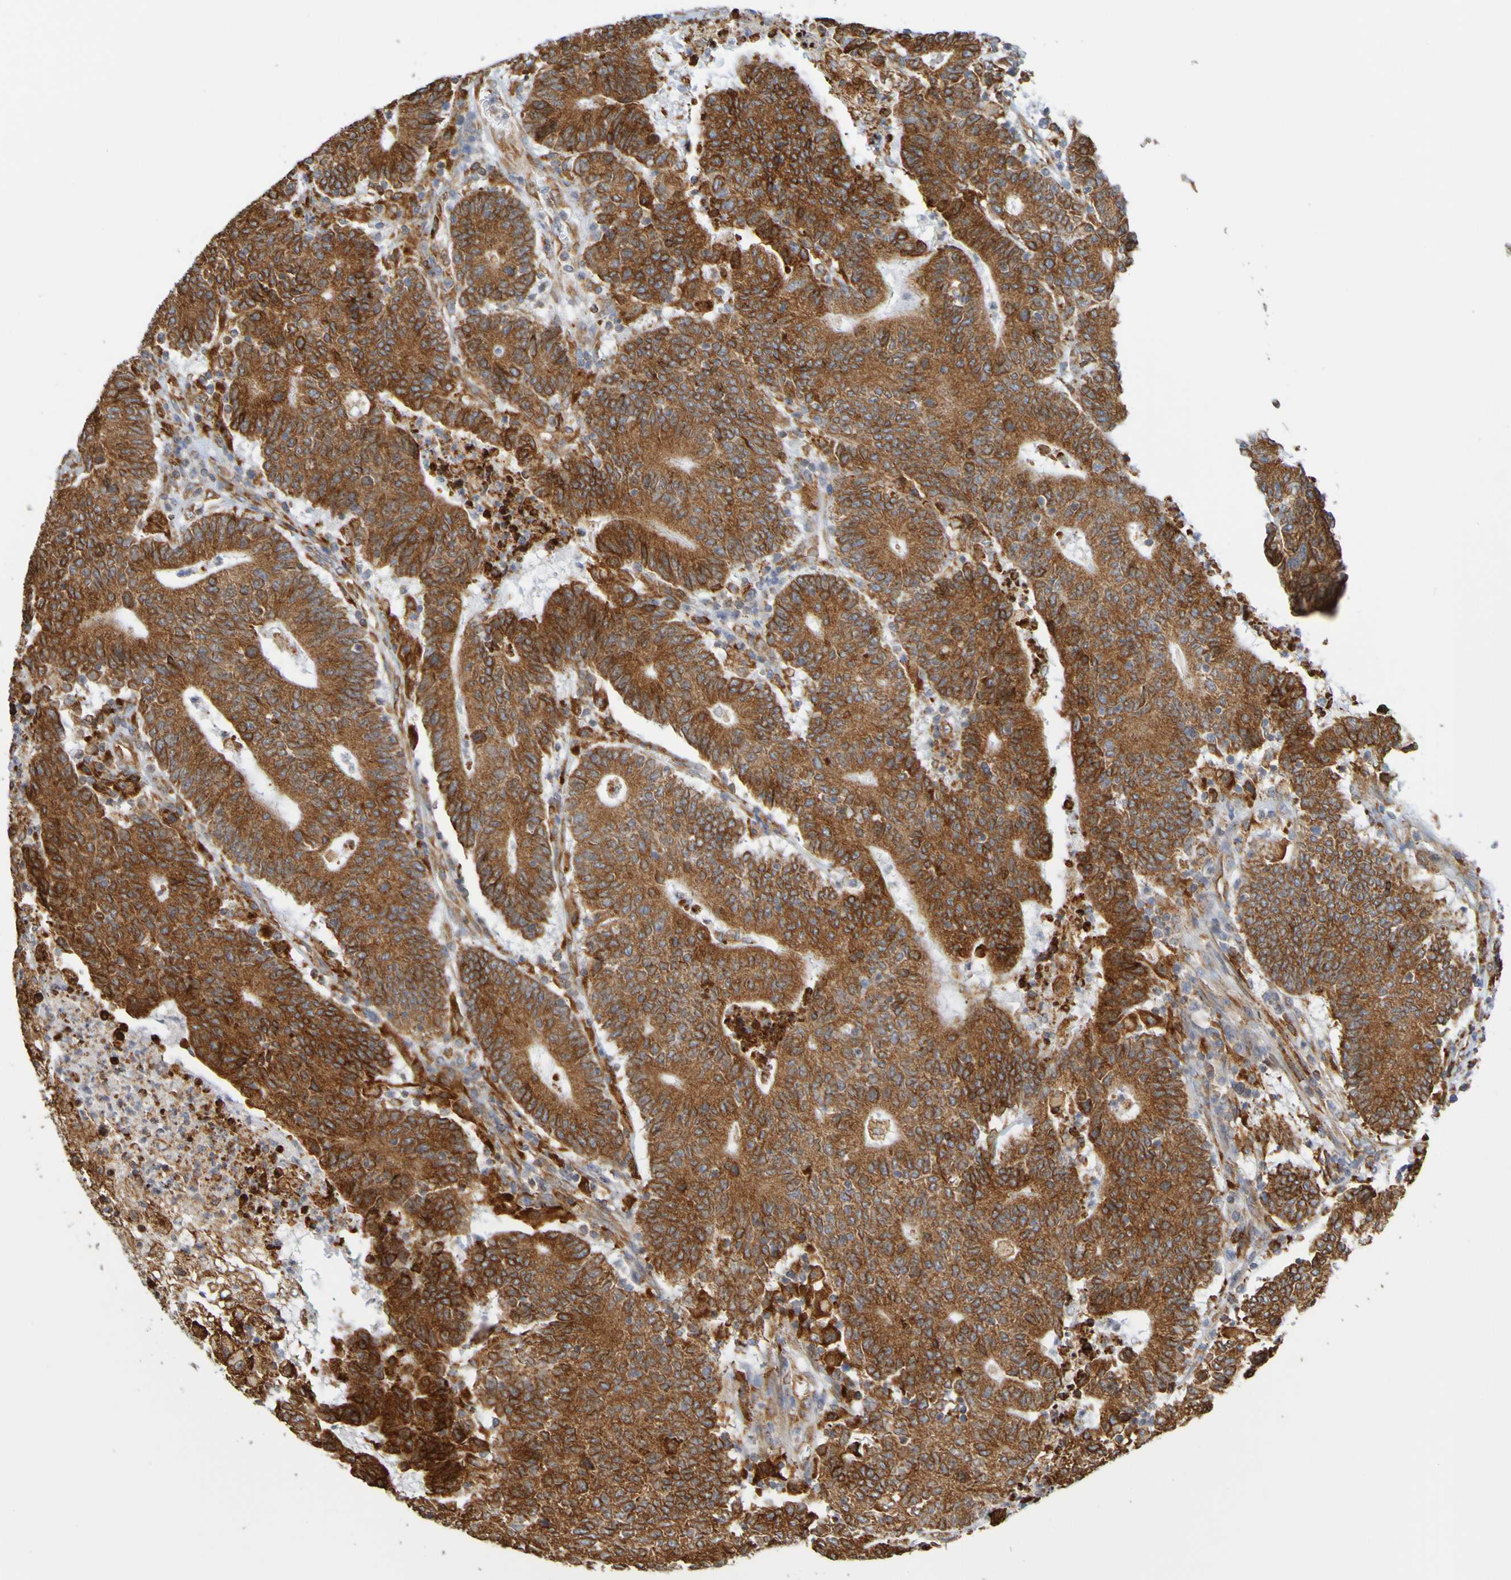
{"staining": {"intensity": "strong", "quantity": ">75%", "location": "cytoplasmic/membranous"}, "tissue": "colorectal cancer", "cell_type": "Tumor cells", "image_type": "cancer", "snomed": [{"axis": "morphology", "description": "Normal tissue, NOS"}, {"axis": "morphology", "description": "Adenocarcinoma, NOS"}, {"axis": "topography", "description": "Colon"}], "caption": "An image of colorectal cancer stained for a protein displays strong cytoplasmic/membranous brown staining in tumor cells. (DAB (3,3'-diaminobenzidine) IHC with brightfield microscopy, high magnification).", "gene": "PDIA3", "patient": {"sex": "female", "age": 75}}